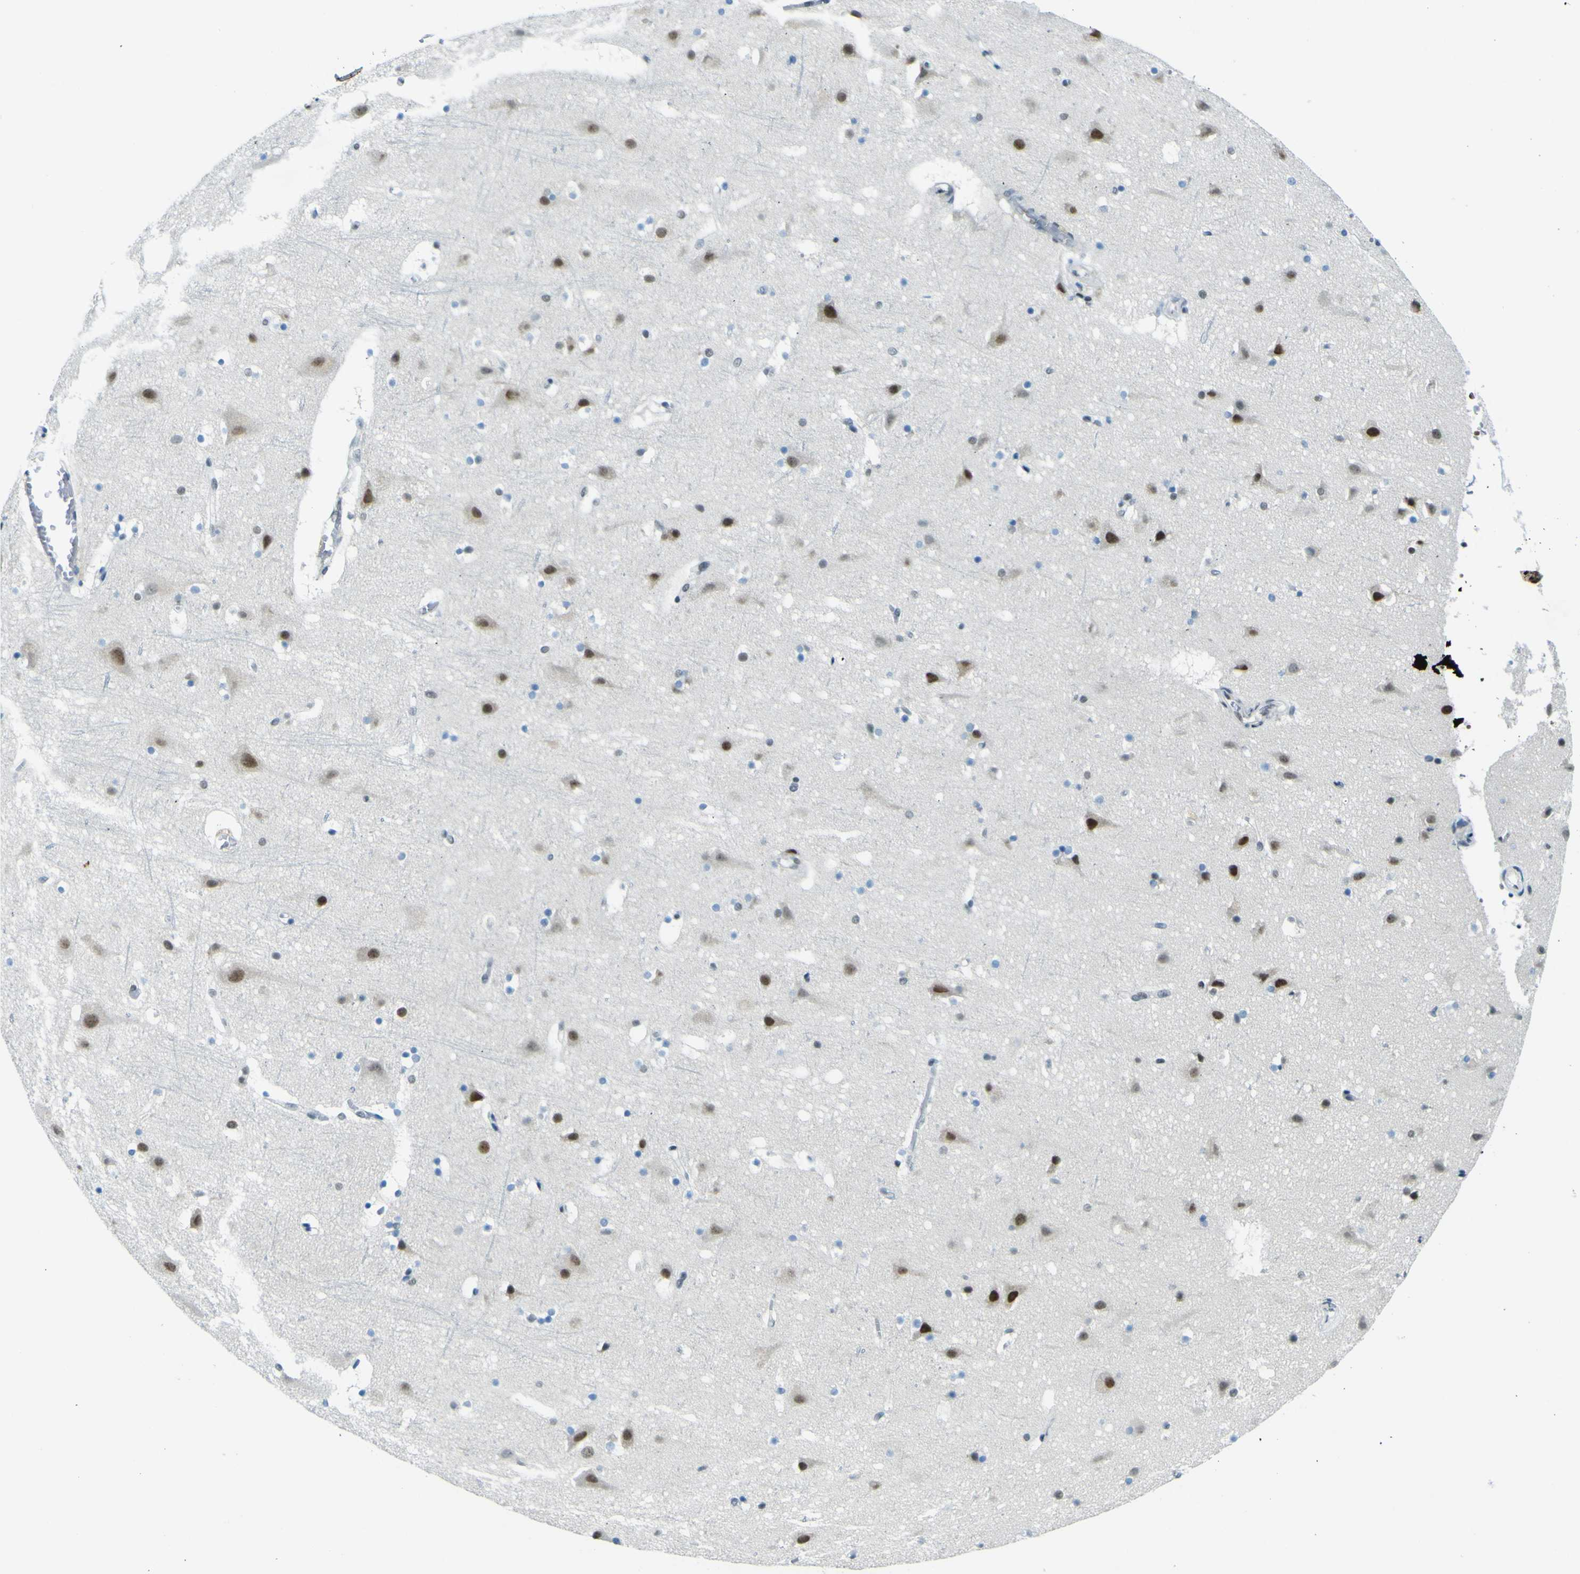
{"staining": {"intensity": "negative", "quantity": "none", "location": "none"}, "tissue": "cerebral cortex", "cell_type": "Endothelial cells", "image_type": "normal", "snomed": [{"axis": "morphology", "description": "Normal tissue, NOS"}, {"axis": "topography", "description": "Cerebral cortex"}], "caption": "A high-resolution micrograph shows IHC staining of normal cerebral cortex, which demonstrates no significant expression in endothelial cells.", "gene": "CEBPG", "patient": {"sex": "male", "age": 45}}